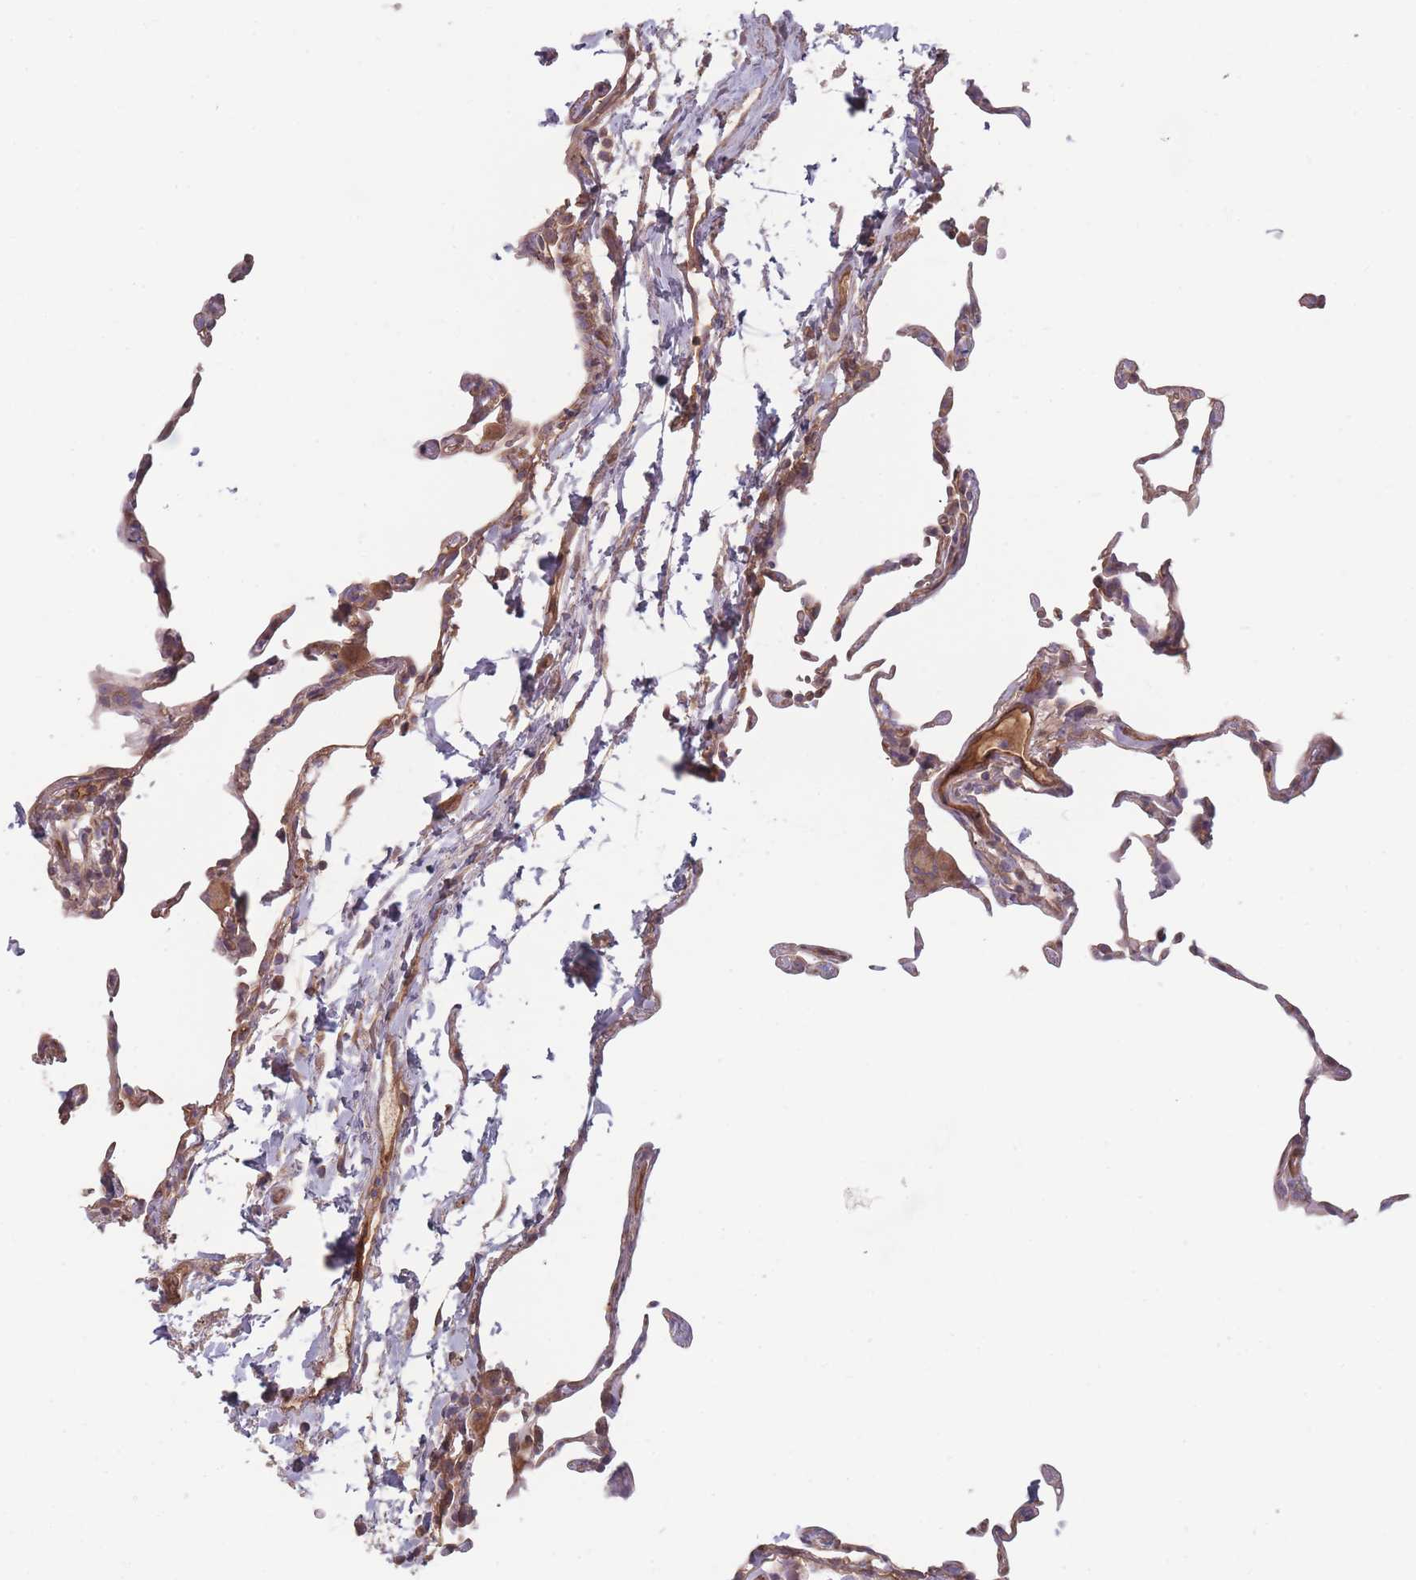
{"staining": {"intensity": "weak", "quantity": "25%-75%", "location": "cytoplasmic/membranous"}, "tissue": "lung", "cell_type": "Alveolar cells", "image_type": "normal", "snomed": [{"axis": "morphology", "description": "Normal tissue, NOS"}, {"axis": "topography", "description": "Lung"}], "caption": "IHC (DAB) staining of normal human lung exhibits weak cytoplasmic/membranous protein staining in approximately 25%-75% of alveolar cells.", "gene": "ATP5MGL", "patient": {"sex": "female", "age": 57}}